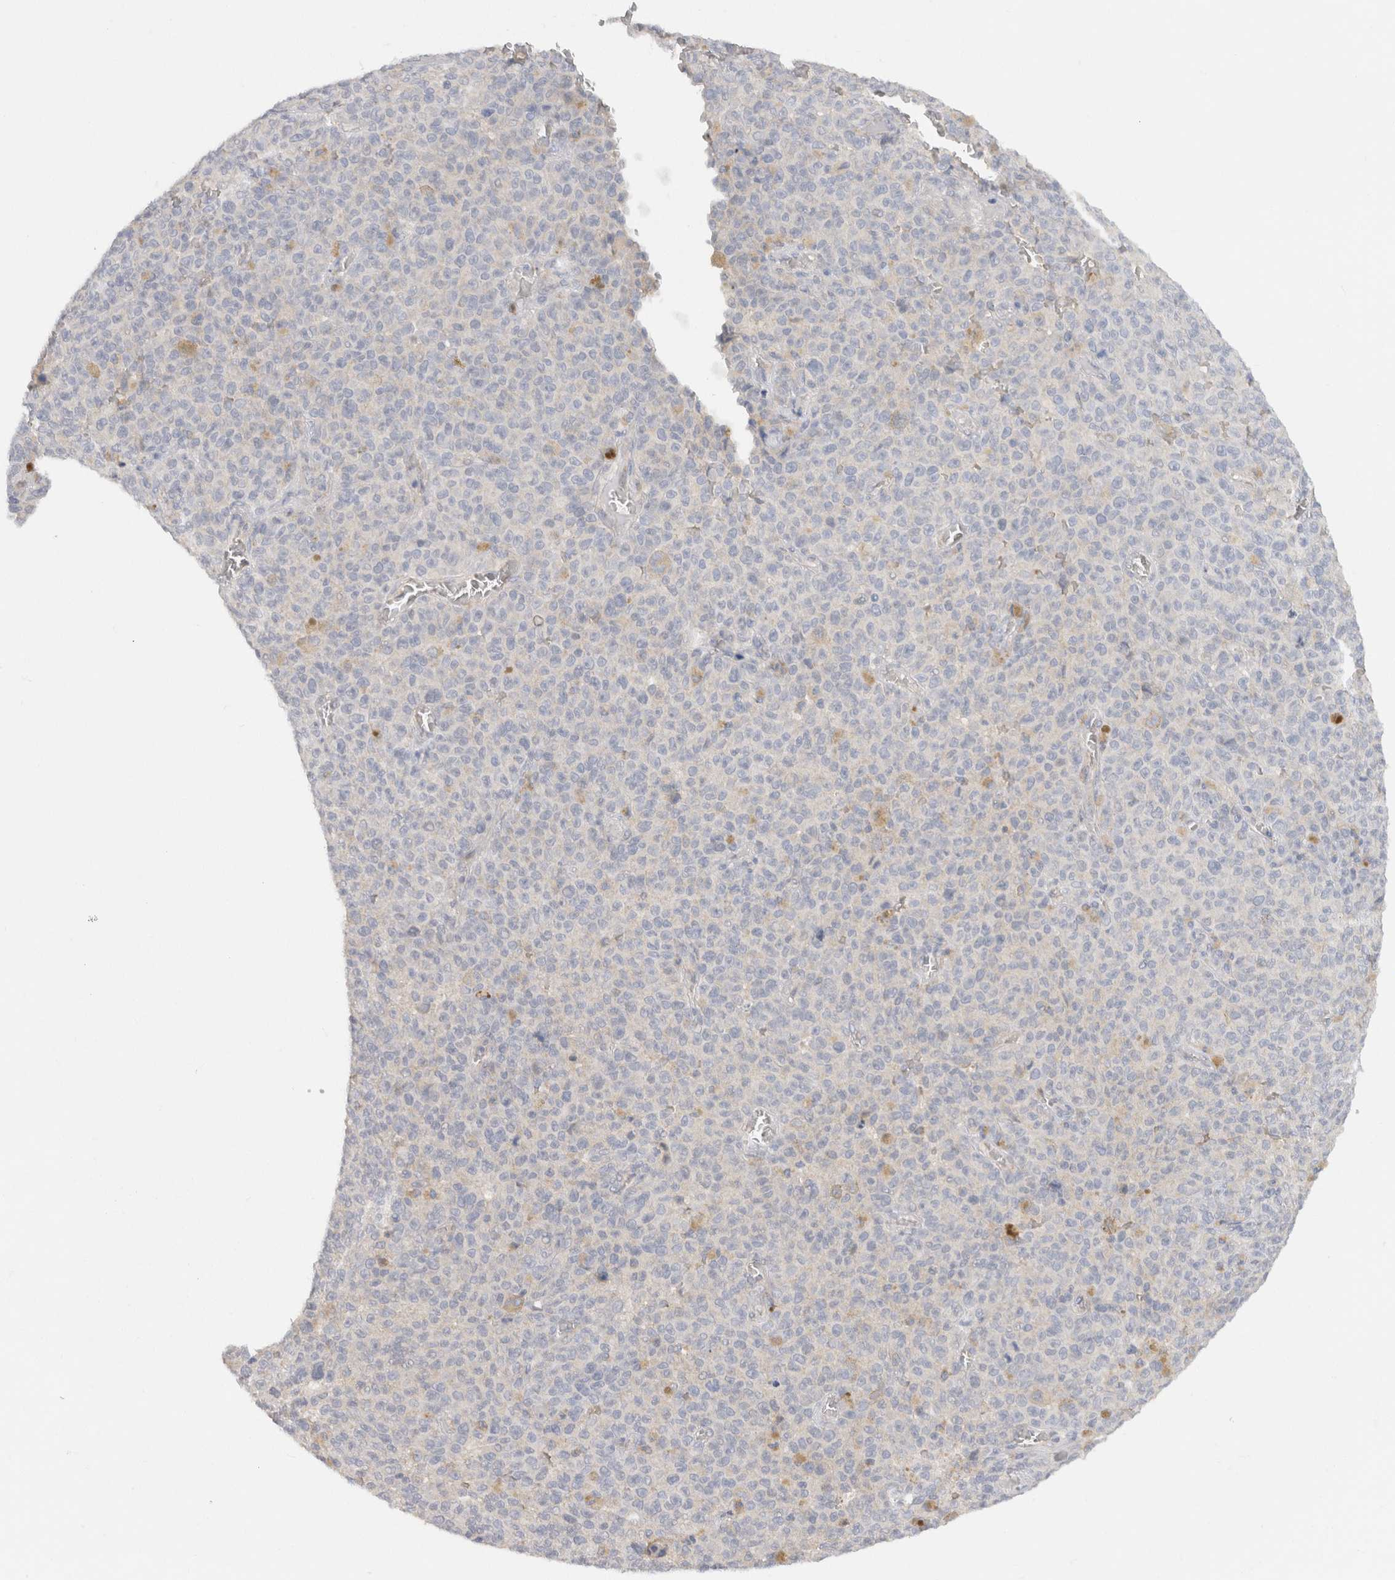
{"staining": {"intensity": "negative", "quantity": "none", "location": "none"}, "tissue": "melanoma", "cell_type": "Tumor cells", "image_type": "cancer", "snomed": [{"axis": "morphology", "description": "Malignant melanoma, NOS"}, {"axis": "topography", "description": "Skin"}], "caption": "A photomicrograph of human malignant melanoma is negative for staining in tumor cells.", "gene": "CHRM4", "patient": {"sex": "female", "age": 82}}